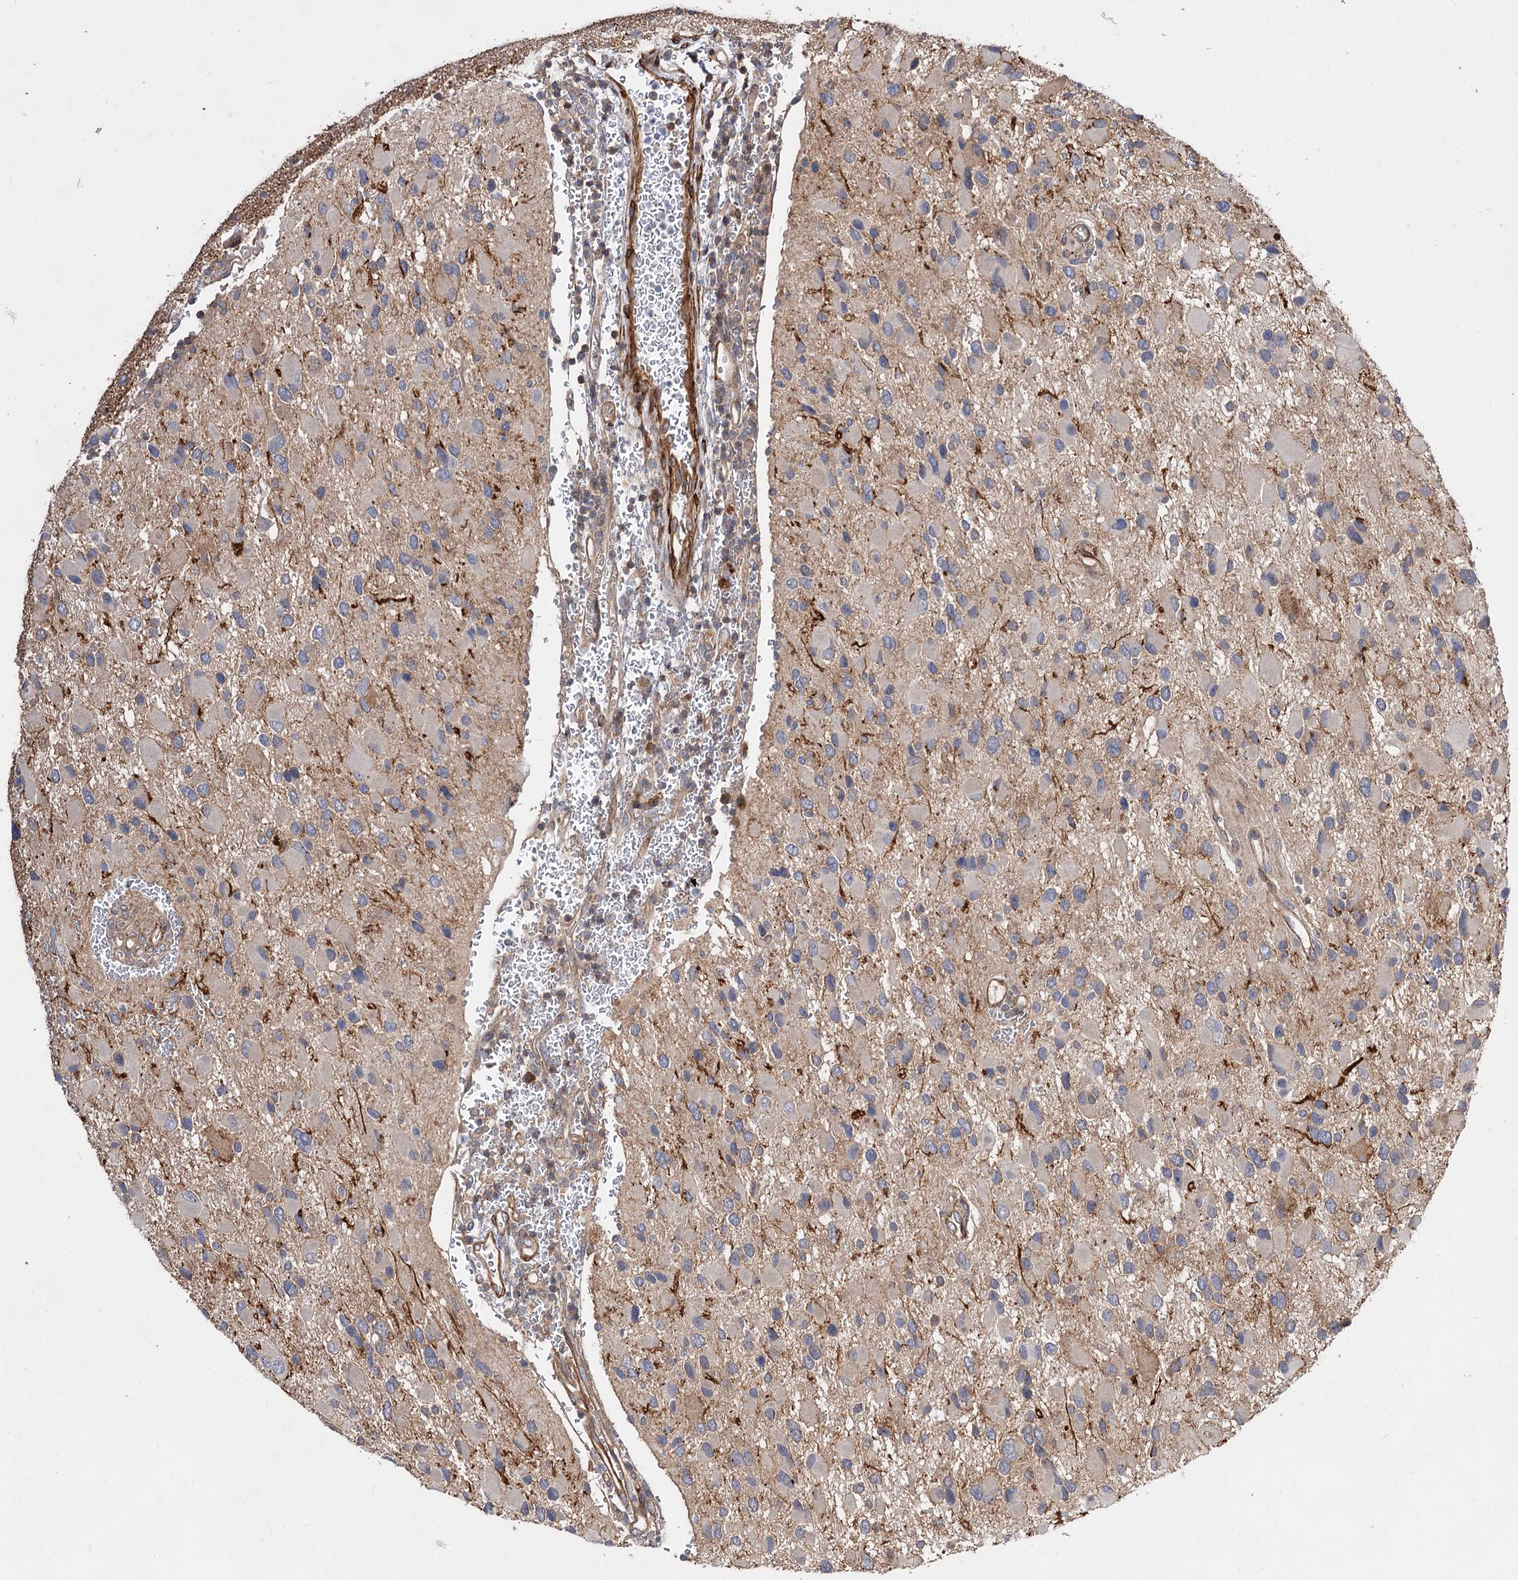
{"staining": {"intensity": "negative", "quantity": "none", "location": "none"}, "tissue": "glioma", "cell_type": "Tumor cells", "image_type": "cancer", "snomed": [{"axis": "morphology", "description": "Glioma, malignant, High grade"}, {"axis": "topography", "description": "Brain"}], "caption": "There is no significant positivity in tumor cells of glioma. (Brightfield microscopy of DAB IHC at high magnification).", "gene": "FBXW8", "patient": {"sex": "male", "age": 53}}